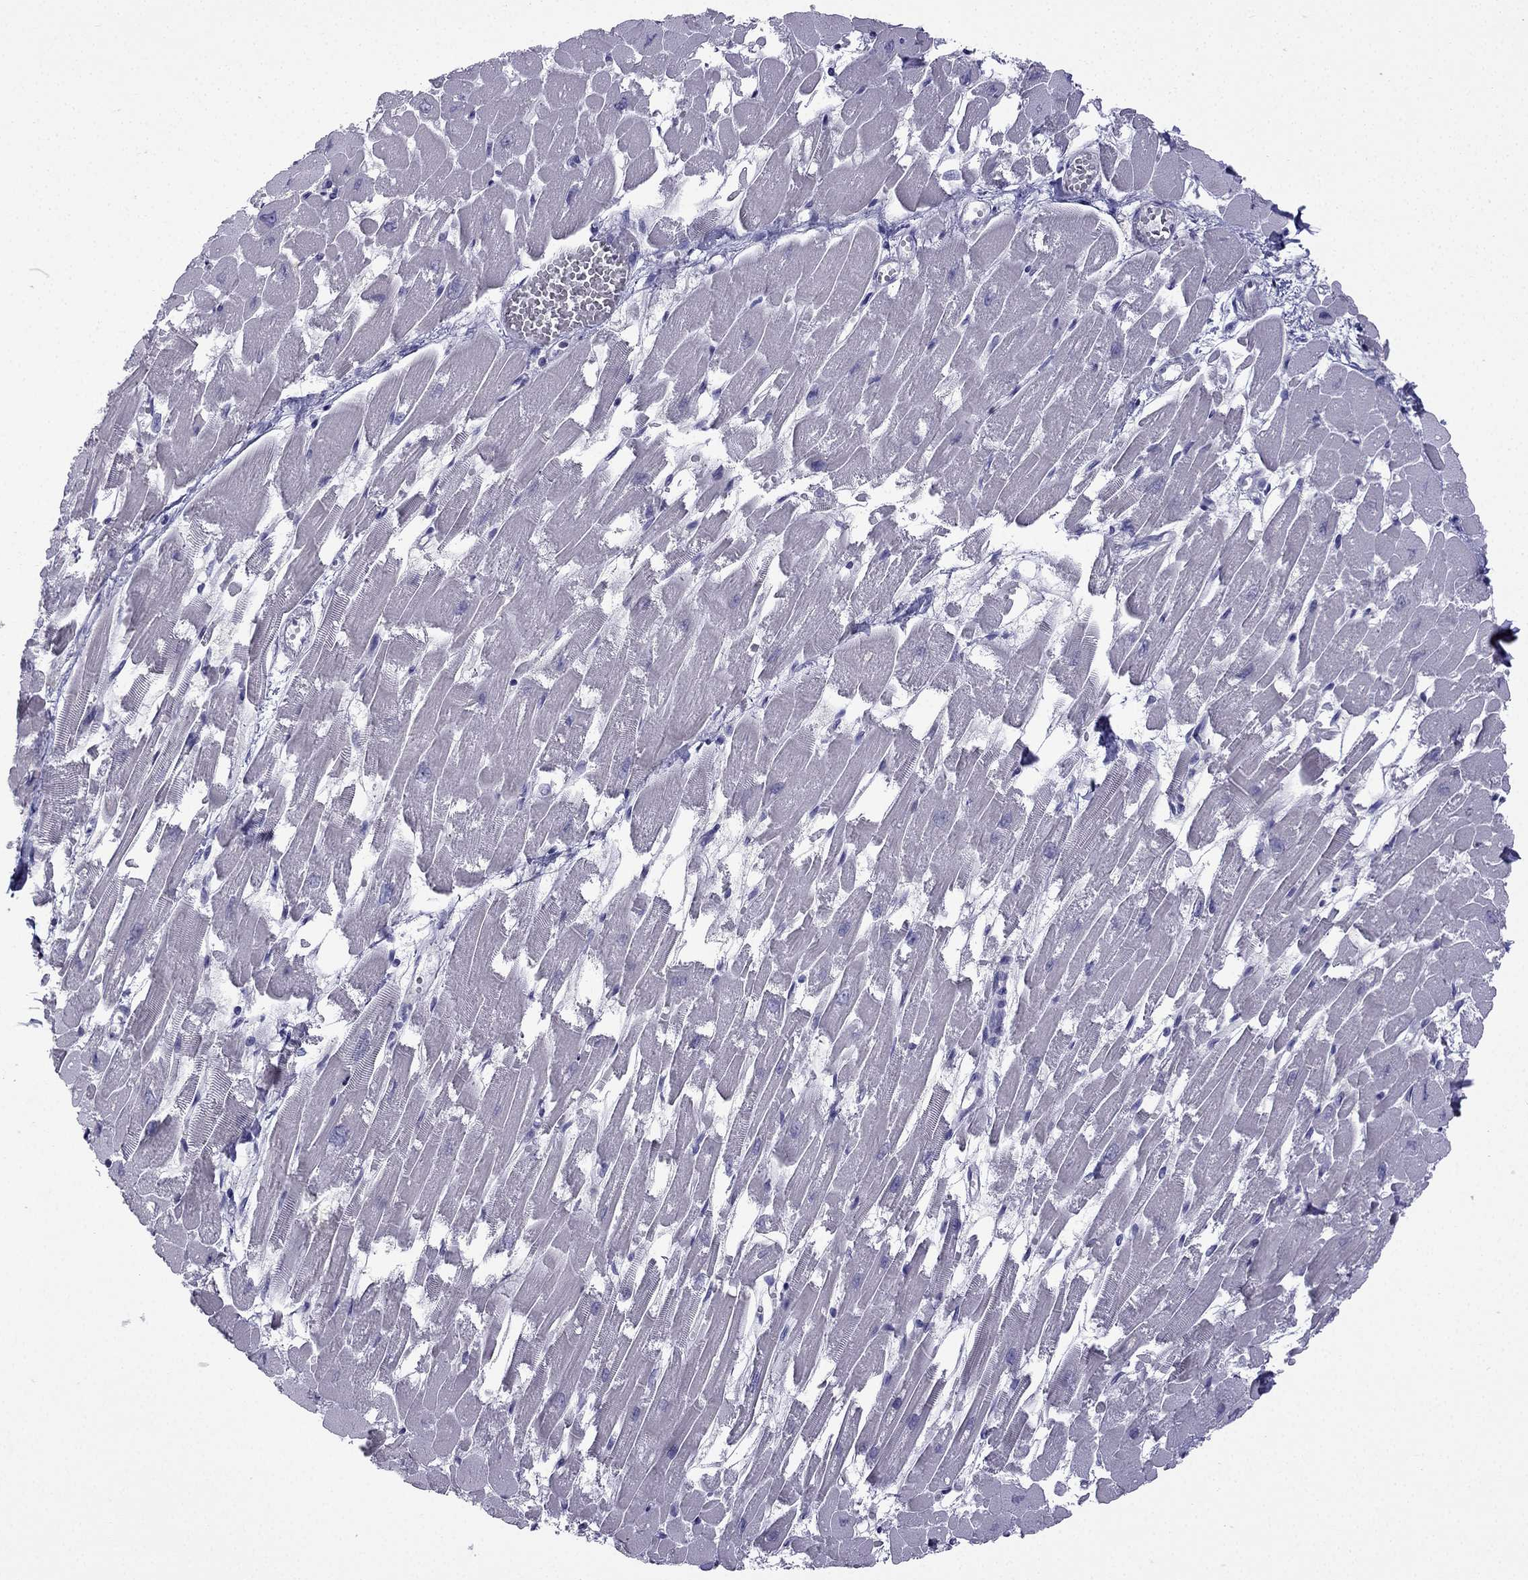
{"staining": {"intensity": "negative", "quantity": "none", "location": "none"}, "tissue": "heart muscle", "cell_type": "Cardiomyocytes", "image_type": "normal", "snomed": [{"axis": "morphology", "description": "Normal tissue, NOS"}, {"axis": "topography", "description": "Heart"}], "caption": "Immunohistochemistry (IHC) photomicrograph of unremarkable heart muscle: human heart muscle stained with DAB (3,3'-diaminobenzidine) displays no significant protein expression in cardiomyocytes.", "gene": "GJA8", "patient": {"sex": "female", "age": 52}}